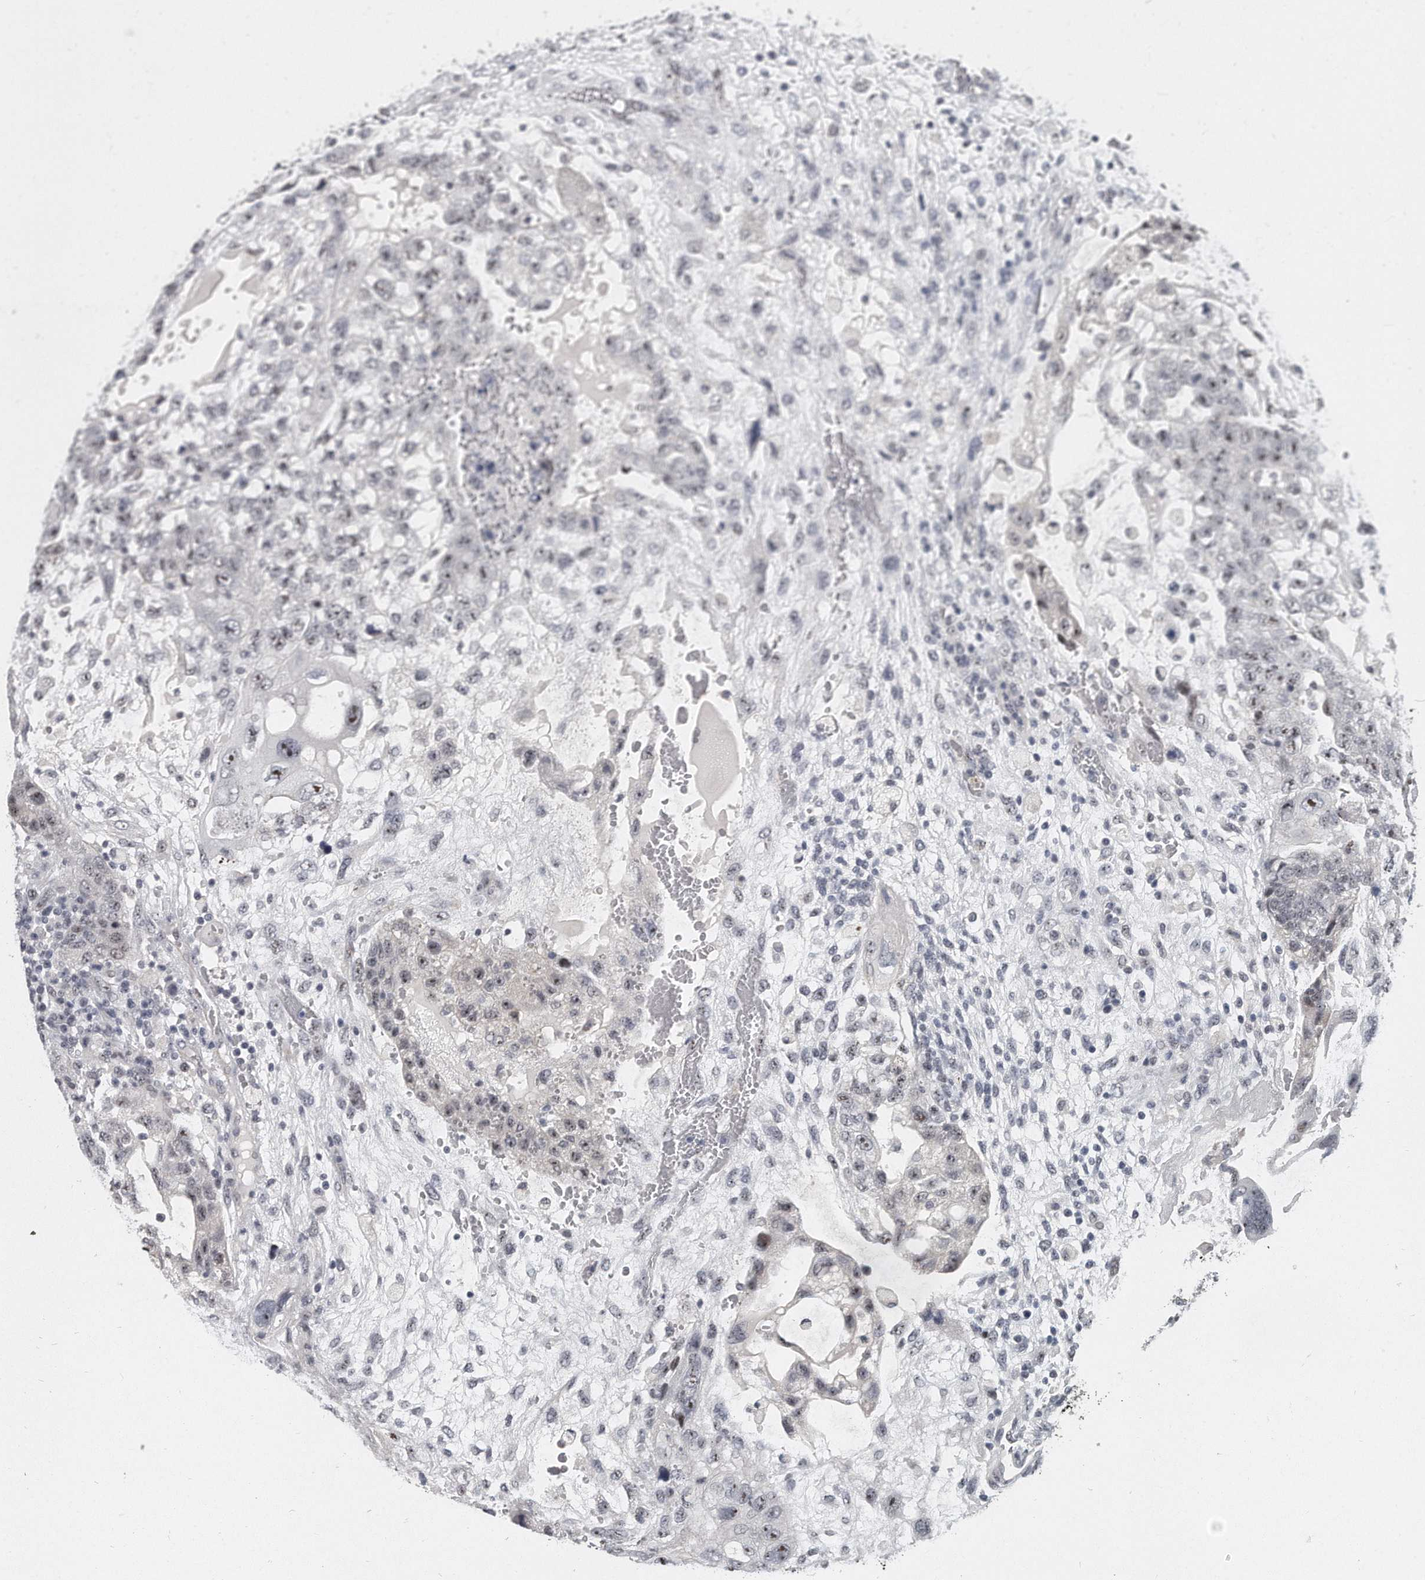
{"staining": {"intensity": "weak", "quantity": "<25%", "location": "nuclear"}, "tissue": "testis cancer", "cell_type": "Tumor cells", "image_type": "cancer", "snomed": [{"axis": "morphology", "description": "Carcinoma, Embryonal, NOS"}, {"axis": "topography", "description": "Testis"}], "caption": "A high-resolution image shows immunohistochemistry (IHC) staining of testis cancer (embryonal carcinoma), which reveals no significant positivity in tumor cells.", "gene": "TFCP2L1", "patient": {"sex": "male", "age": 36}}